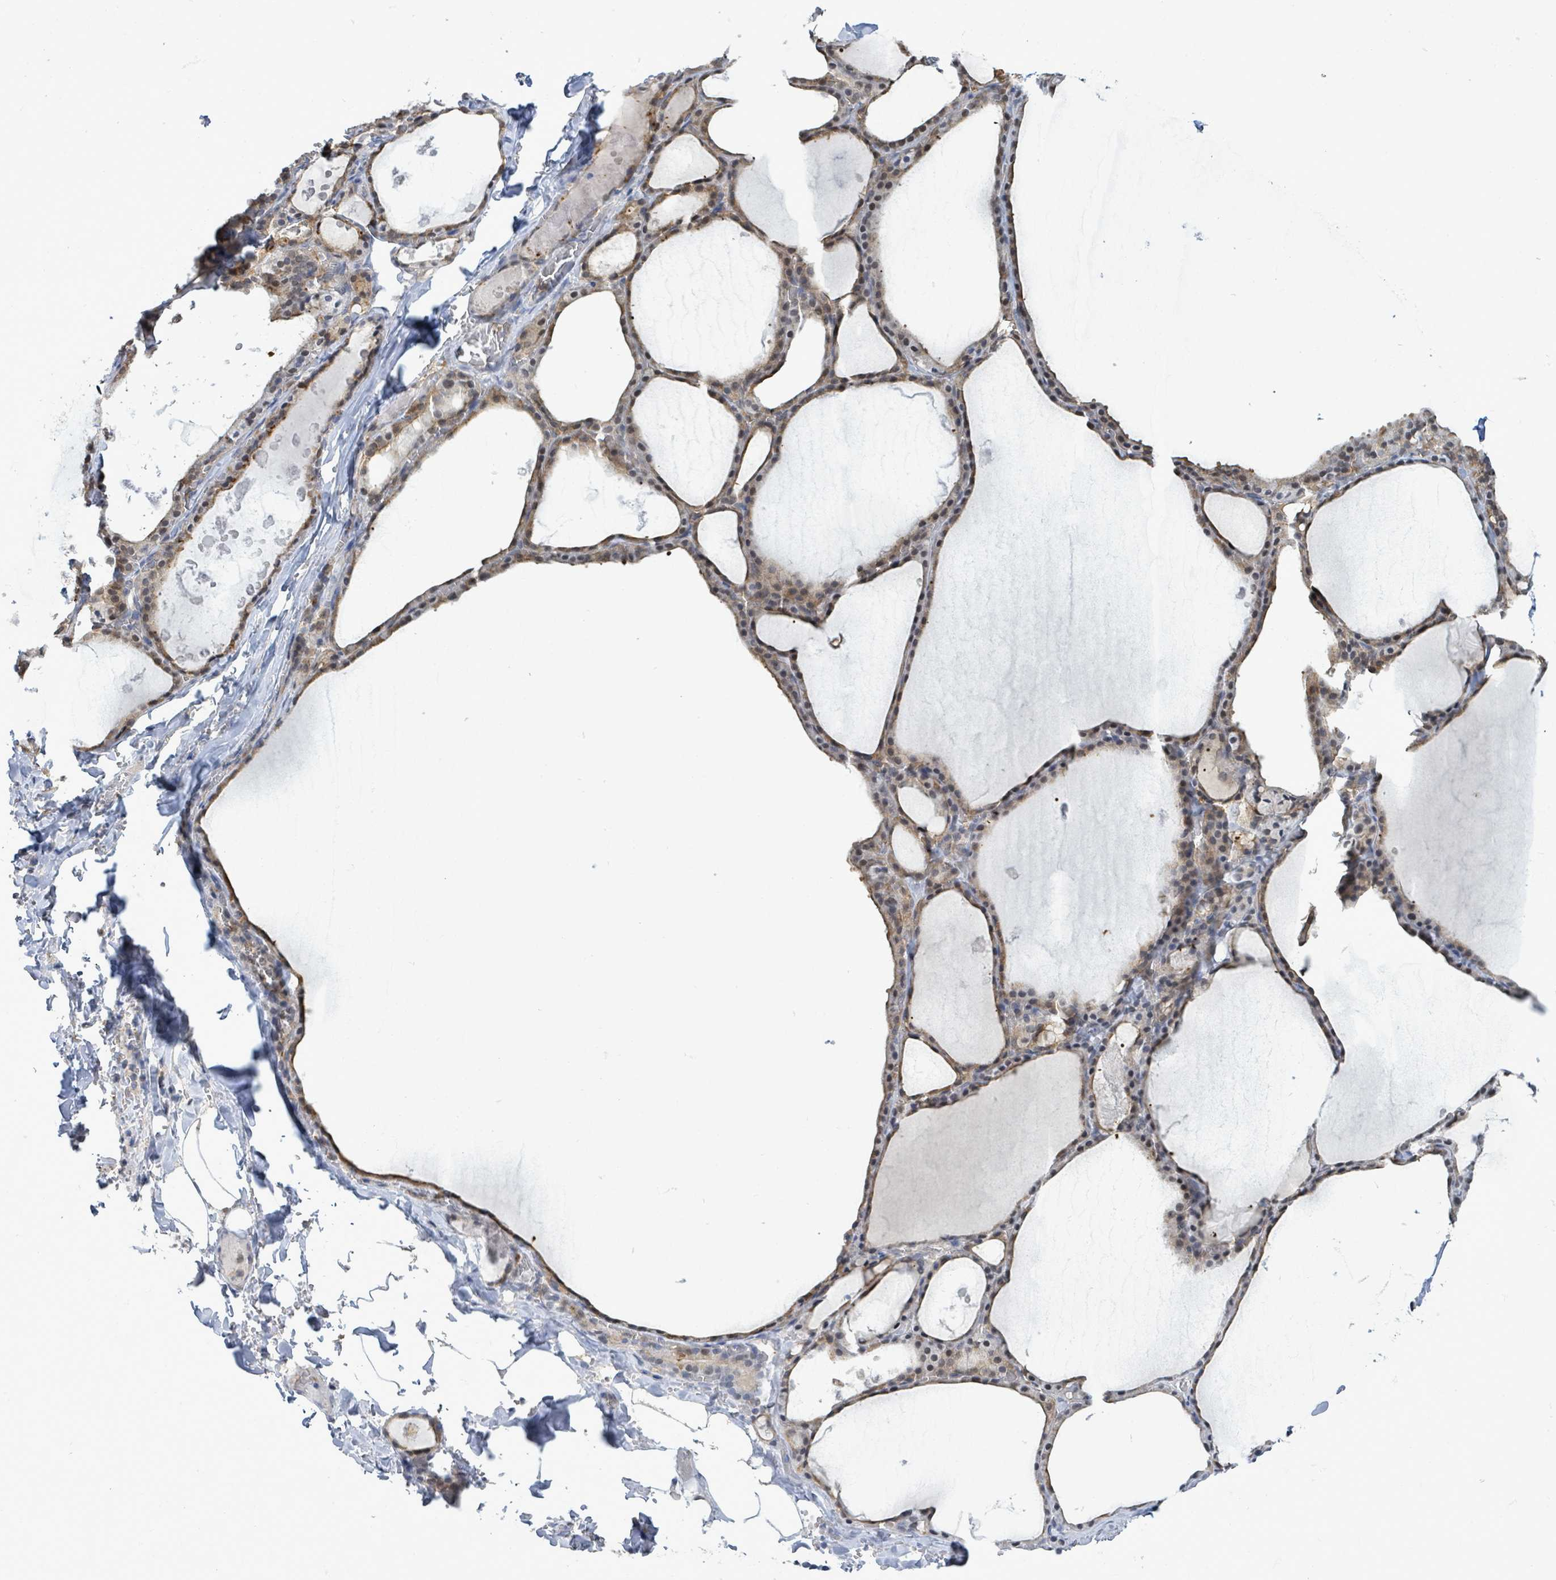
{"staining": {"intensity": "moderate", "quantity": ">75%", "location": "cytoplasmic/membranous"}, "tissue": "thyroid gland", "cell_type": "Glandular cells", "image_type": "normal", "snomed": [{"axis": "morphology", "description": "Normal tissue, NOS"}, {"axis": "topography", "description": "Thyroid gland"}], "caption": "Immunohistochemical staining of unremarkable human thyroid gland shows moderate cytoplasmic/membranous protein staining in approximately >75% of glandular cells. The staining was performed using DAB, with brown indicating positive protein expression. Nuclei are stained blue with hematoxylin.", "gene": "PGAM1", "patient": {"sex": "male", "age": 56}}